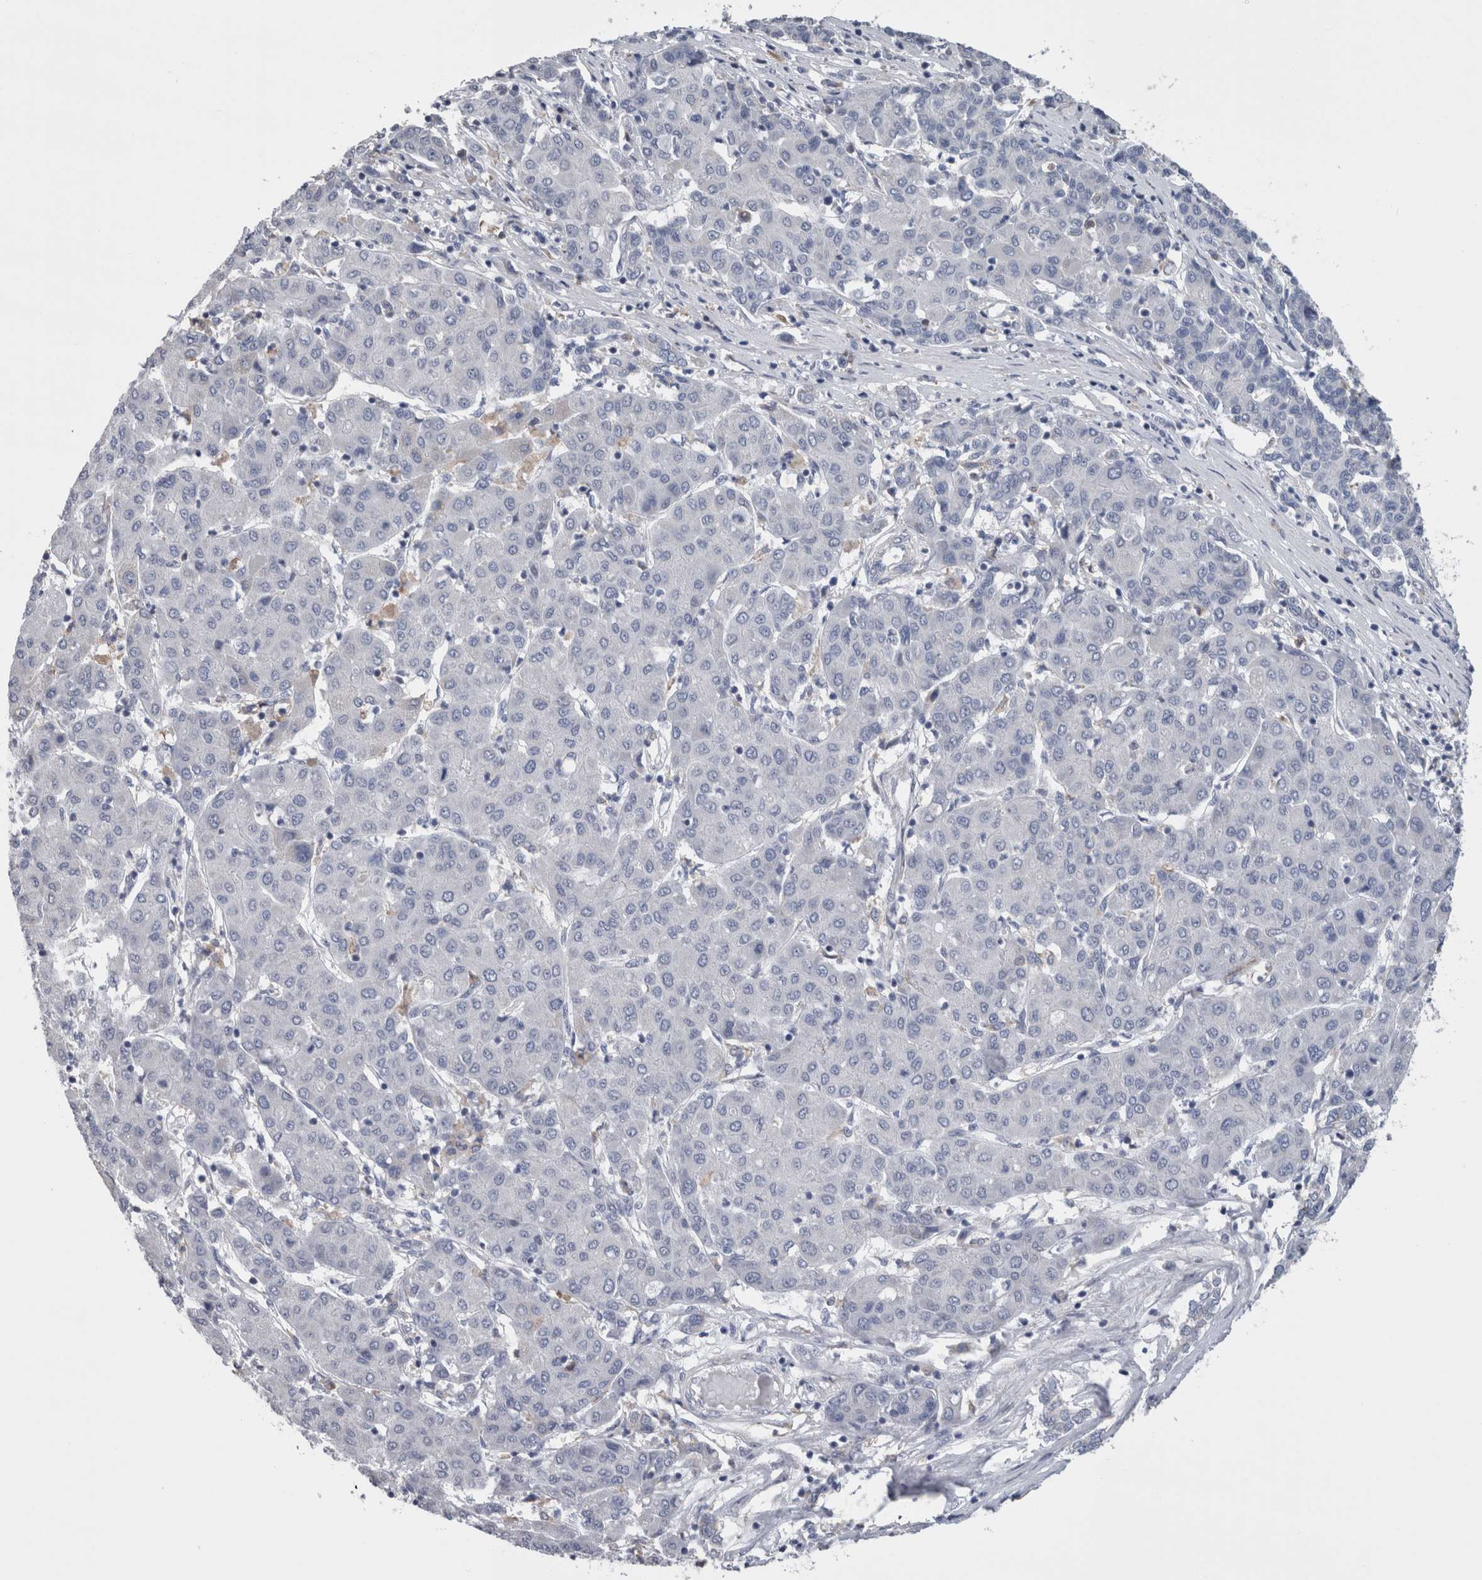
{"staining": {"intensity": "negative", "quantity": "none", "location": "none"}, "tissue": "liver cancer", "cell_type": "Tumor cells", "image_type": "cancer", "snomed": [{"axis": "morphology", "description": "Carcinoma, Hepatocellular, NOS"}, {"axis": "topography", "description": "Liver"}], "caption": "Tumor cells are negative for protein expression in human liver cancer. (DAB (3,3'-diaminobenzidine) immunohistochemistry with hematoxylin counter stain).", "gene": "GDAP1", "patient": {"sex": "male", "age": 65}}